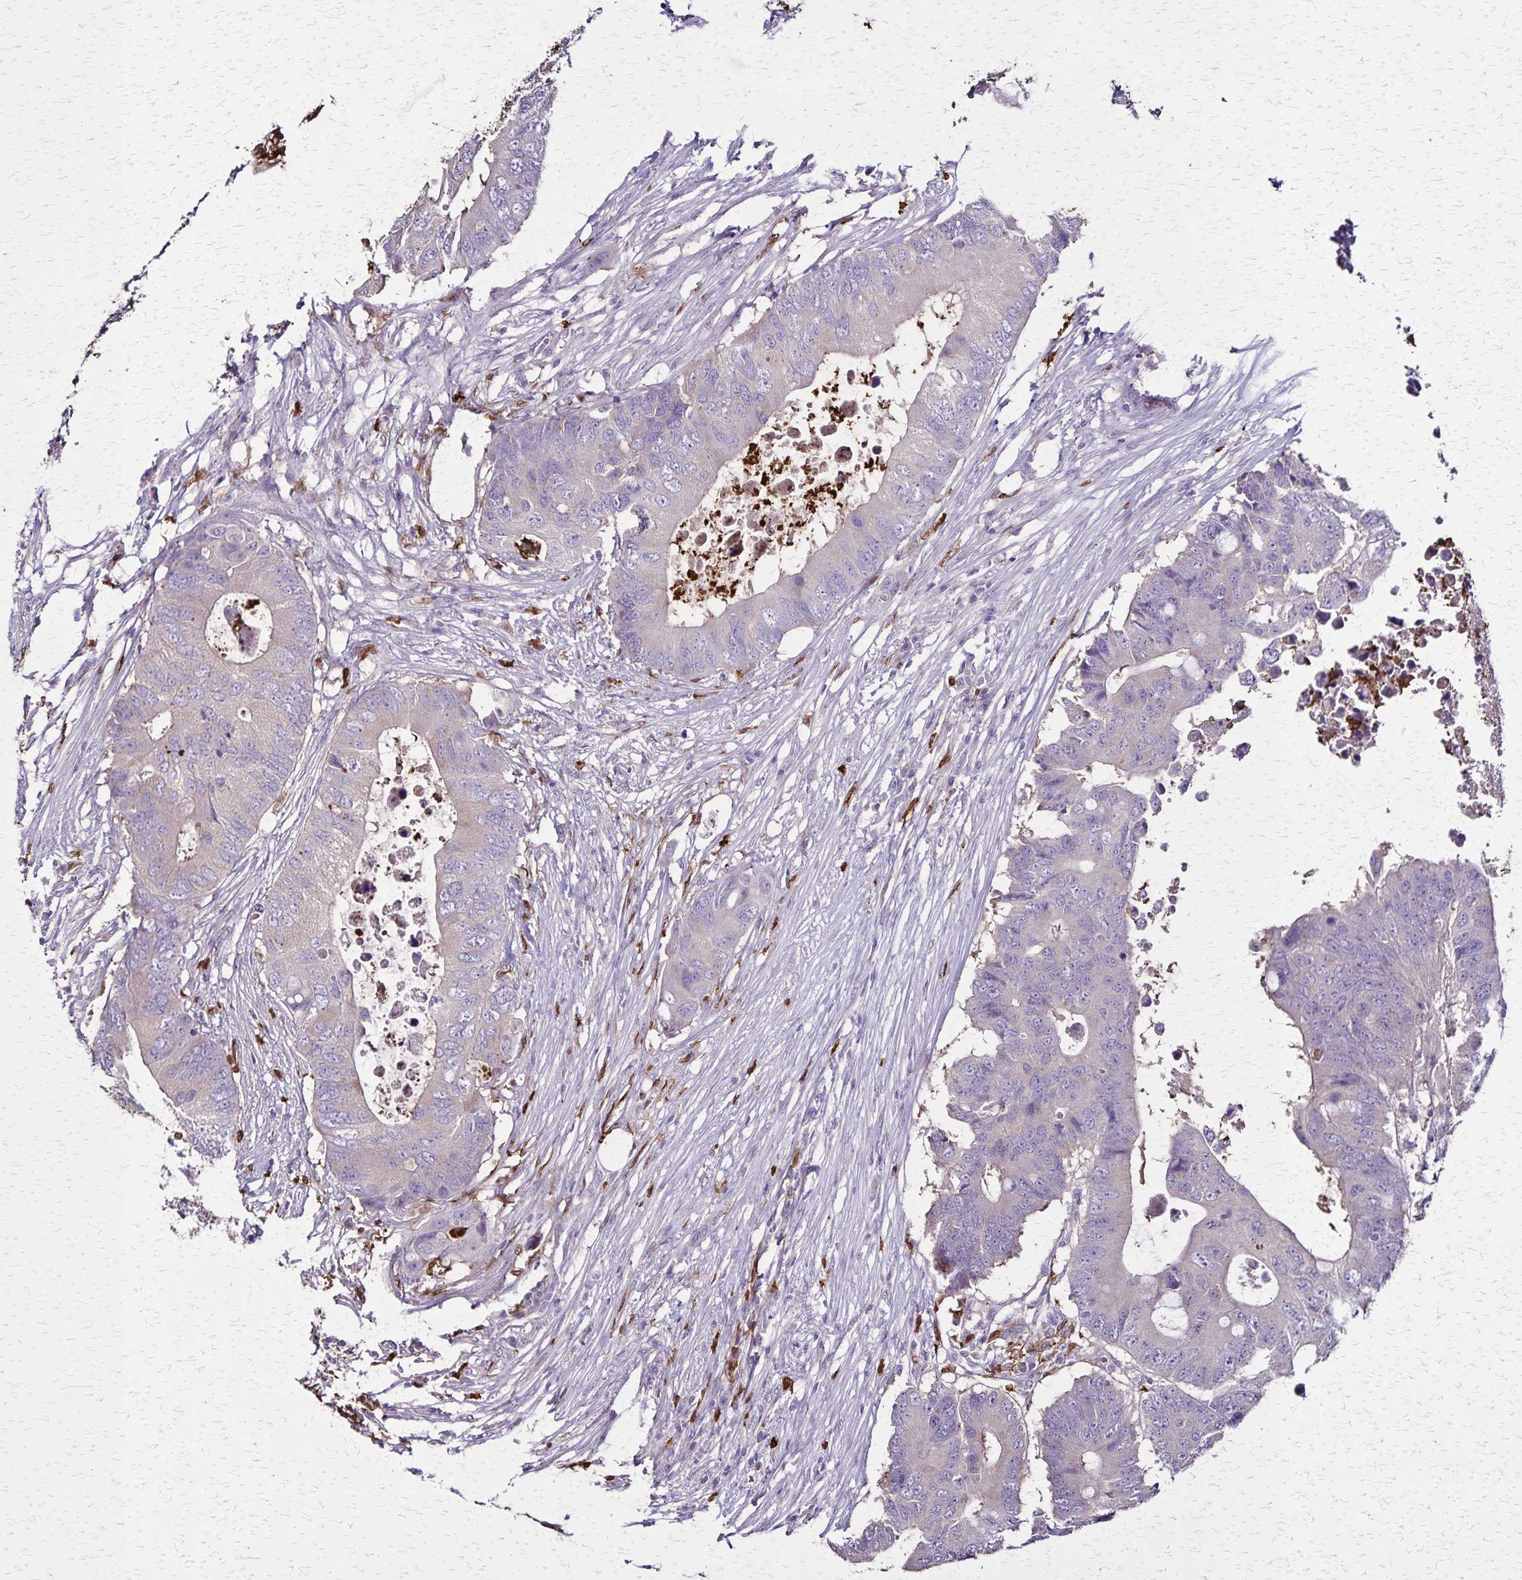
{"staining": {"intensity": "negative", "quantity": "none", "location": "none"}, "tissue": "colorectal cancer", "cell_type": "Tumor cells", "image_type": "cancer", "snomed": [{"axis": "morphology", "description": "Adenocarcinoma, NOS"}, {"axis": "topography", "description": "Colon"}], "caption": "A histopathology image of human colorectal cancer (adenocarcinoma) is negative for staining in tumor cells.", "gene": "ULBP3", "patient": {"sex": "male", "age": 71}}